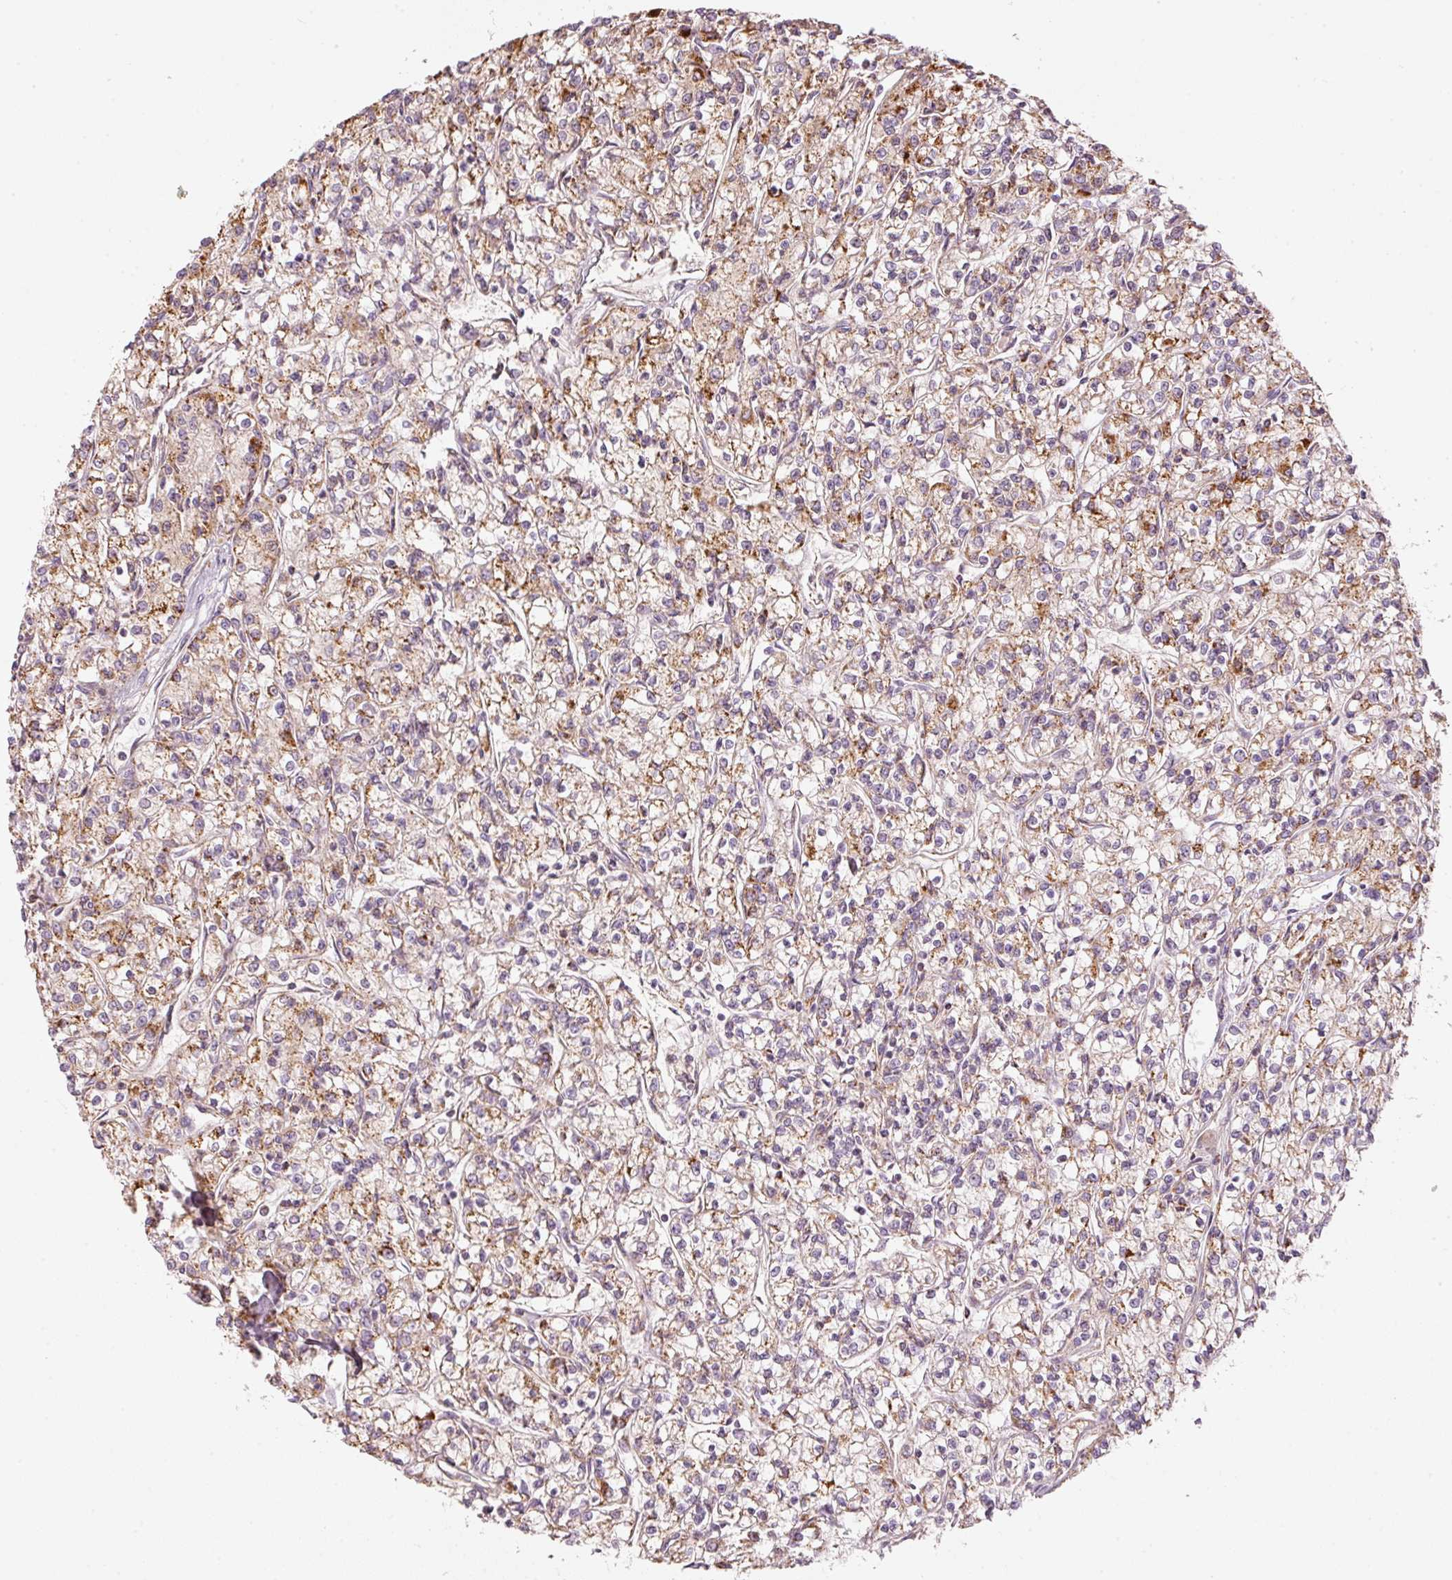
{"staining": {"intensity": "moderate", "quantity": "25%-75%", "location": "cytoplasmic/membranous"}, "tissue": "renal cancer", "cell_type": "Tumor cells", "image_type": "cancer", "snomed": [{"axis": "morphology", "description": "Adenocarcinoma, NOS"}, {"axis": "topography", "description": "Kidney"}], "caption": "About 25%-75% of tumor cells in human adenocarcinoma (renal) exhibit moderate cytoplasmic/membranous protein expression as visualized by brown immunohistochemical staining.", "gene": "C17orf98", "patient": {"sex": "female", "age": 59}}